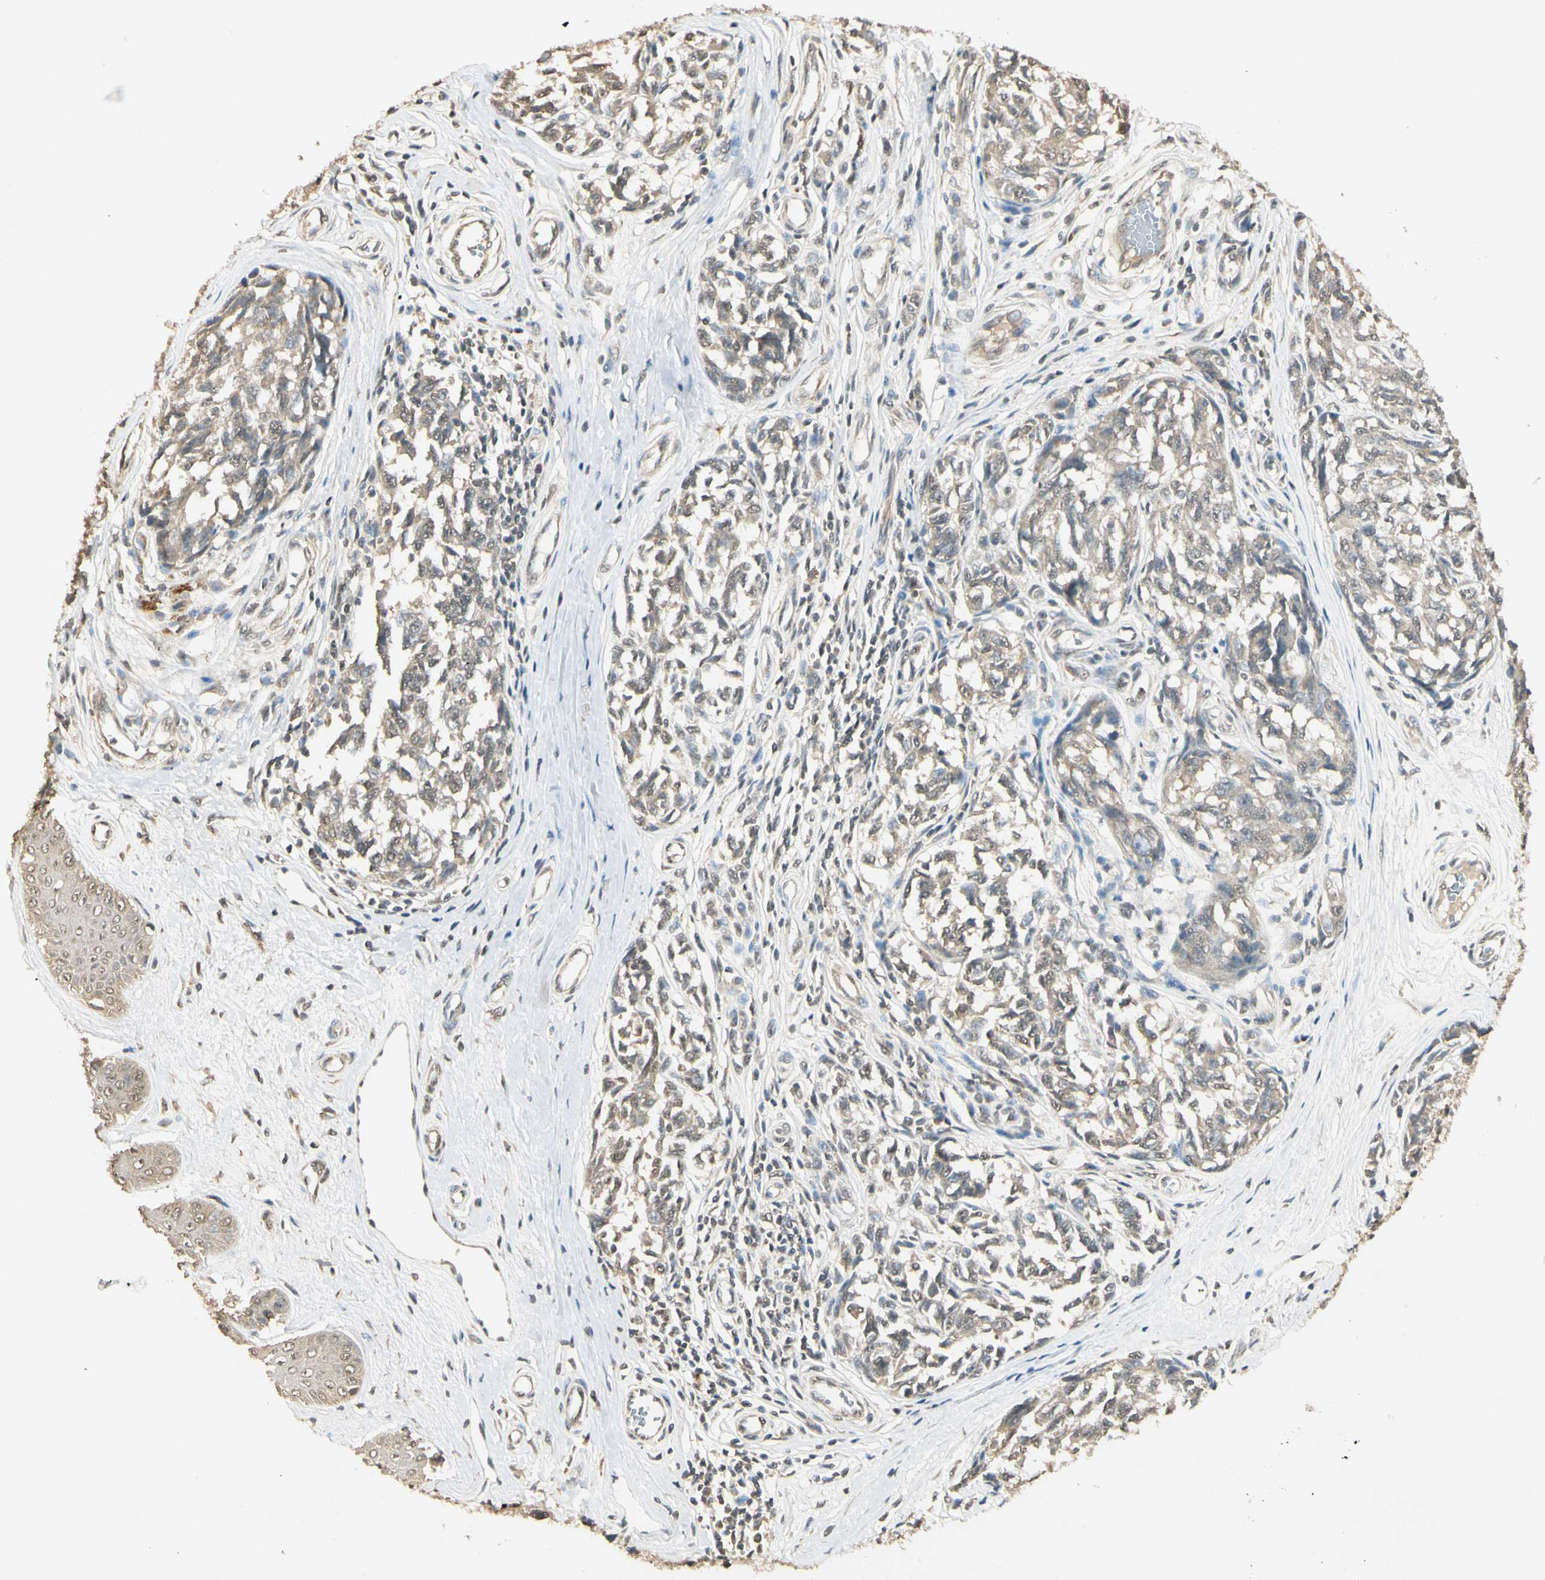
{"staining": {"intensity": "weak", "quantity": ">75%", "location": "cytoplasmic/membranous"}, "tissue": "melanoma", "cell_type": "Tumor cells", "image_type": "cancer", "snomed": [{"axis": "morphology", "description": "Malignant melanoma, NOS"}, {"axis": "topography", "description": "Skin"}], "caption": "Protein expression analysis of malignant melanoma demonstrates weak cytoplasmic/membranous staining in approximately >75% of tumor cells.", "gene": "SGCA", "patient": {"sex": "female", "age": 64}}